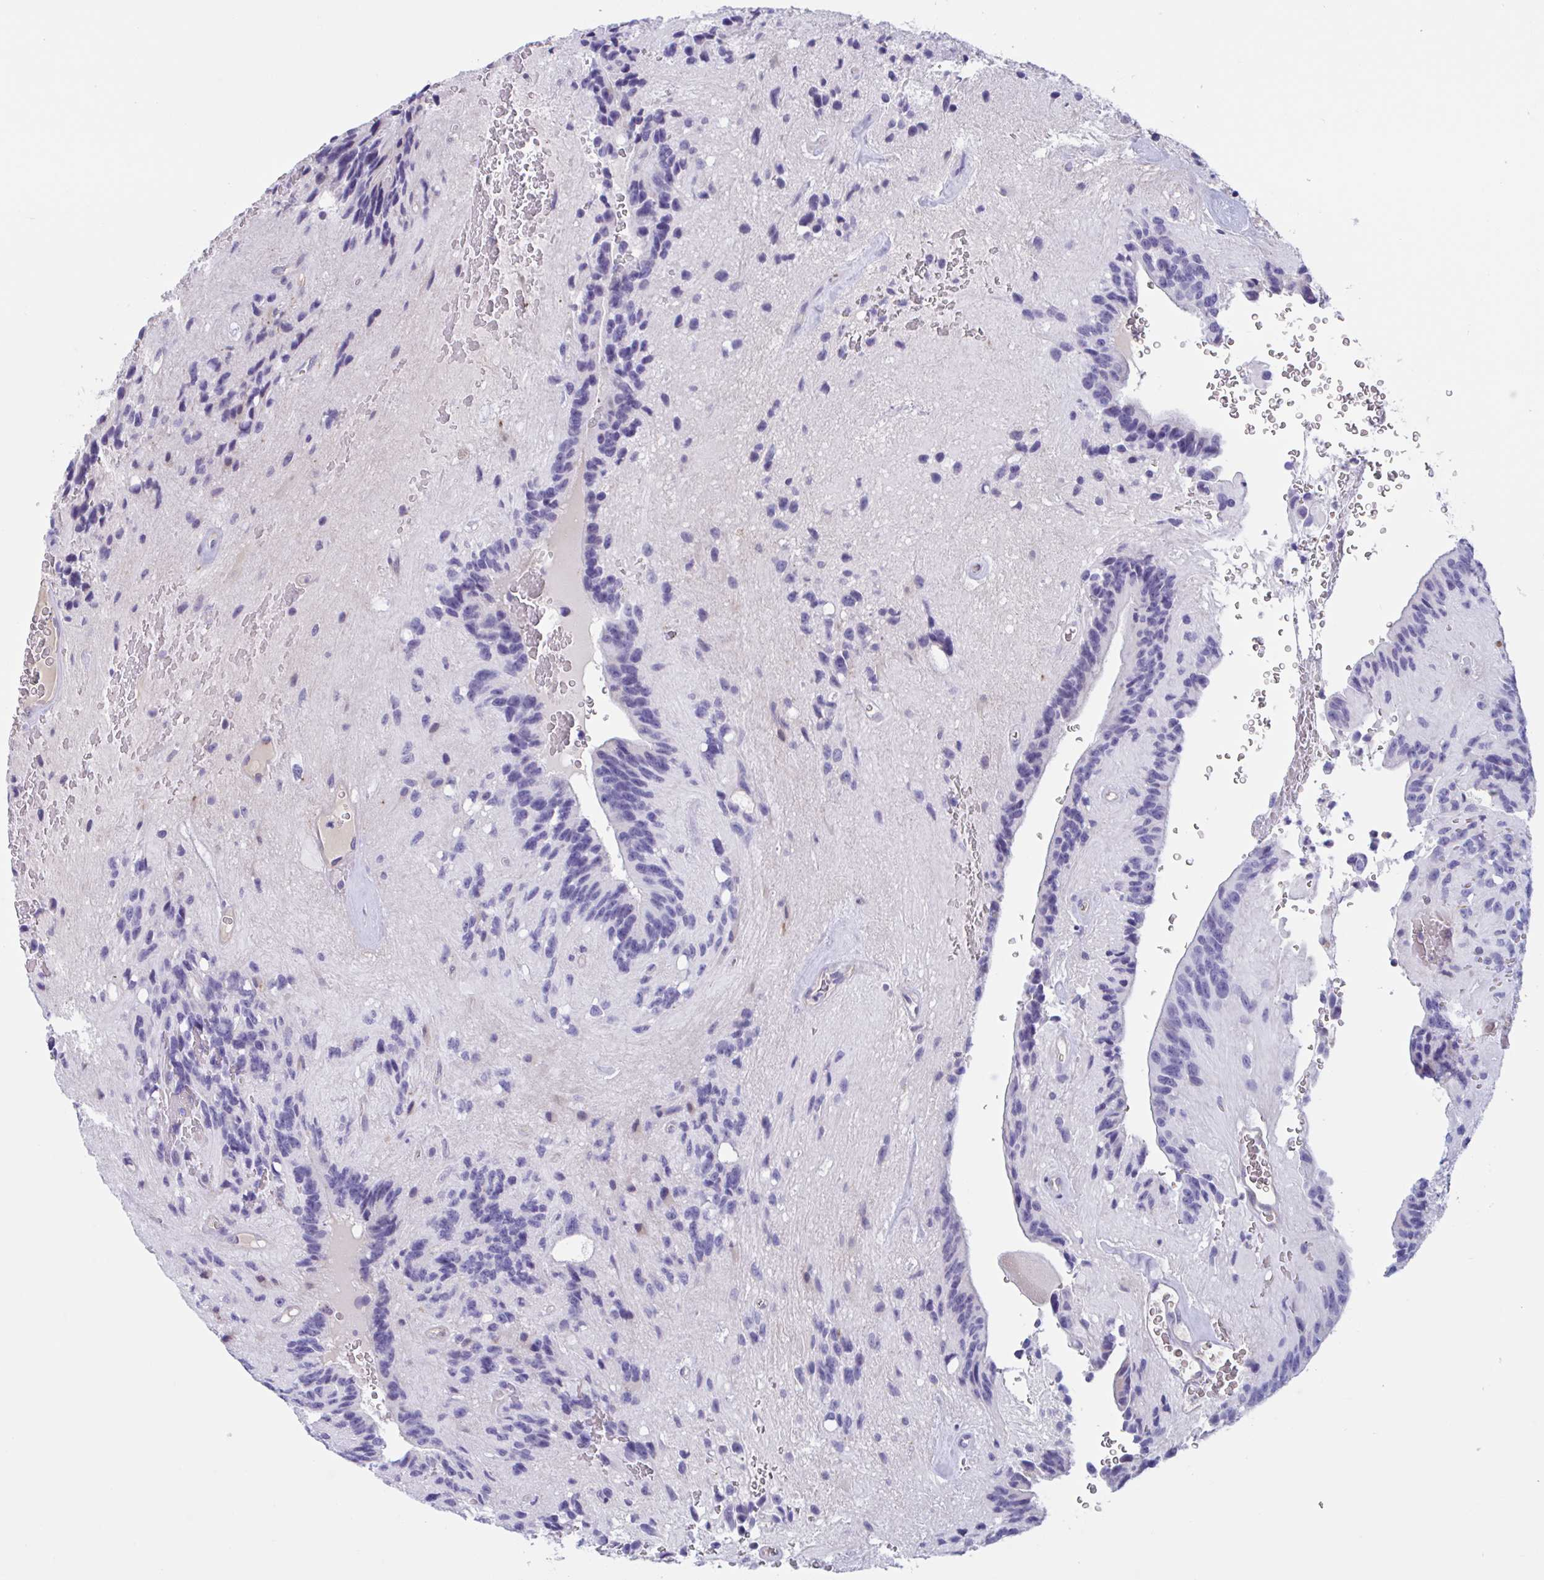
{"staining": {"intensity": "negative", "quantity": "none", "location": "none"}, "tissue": "glioma", "cell_type": "Tumor cells", "image_type": "cancer", "snomed": [{"axis": "morphology", "description": "Glioma, malignant, Low grade"}, {"axis": "topography", "description": "Brain"}], "caption": "A high-resolution histopathology image shows immunohistochemistry (IHC) staining of glioma, which shows no significant expression in tumor cells.", "gene": "MS4A14", "patient": {"sex": "male", "age": 31}}